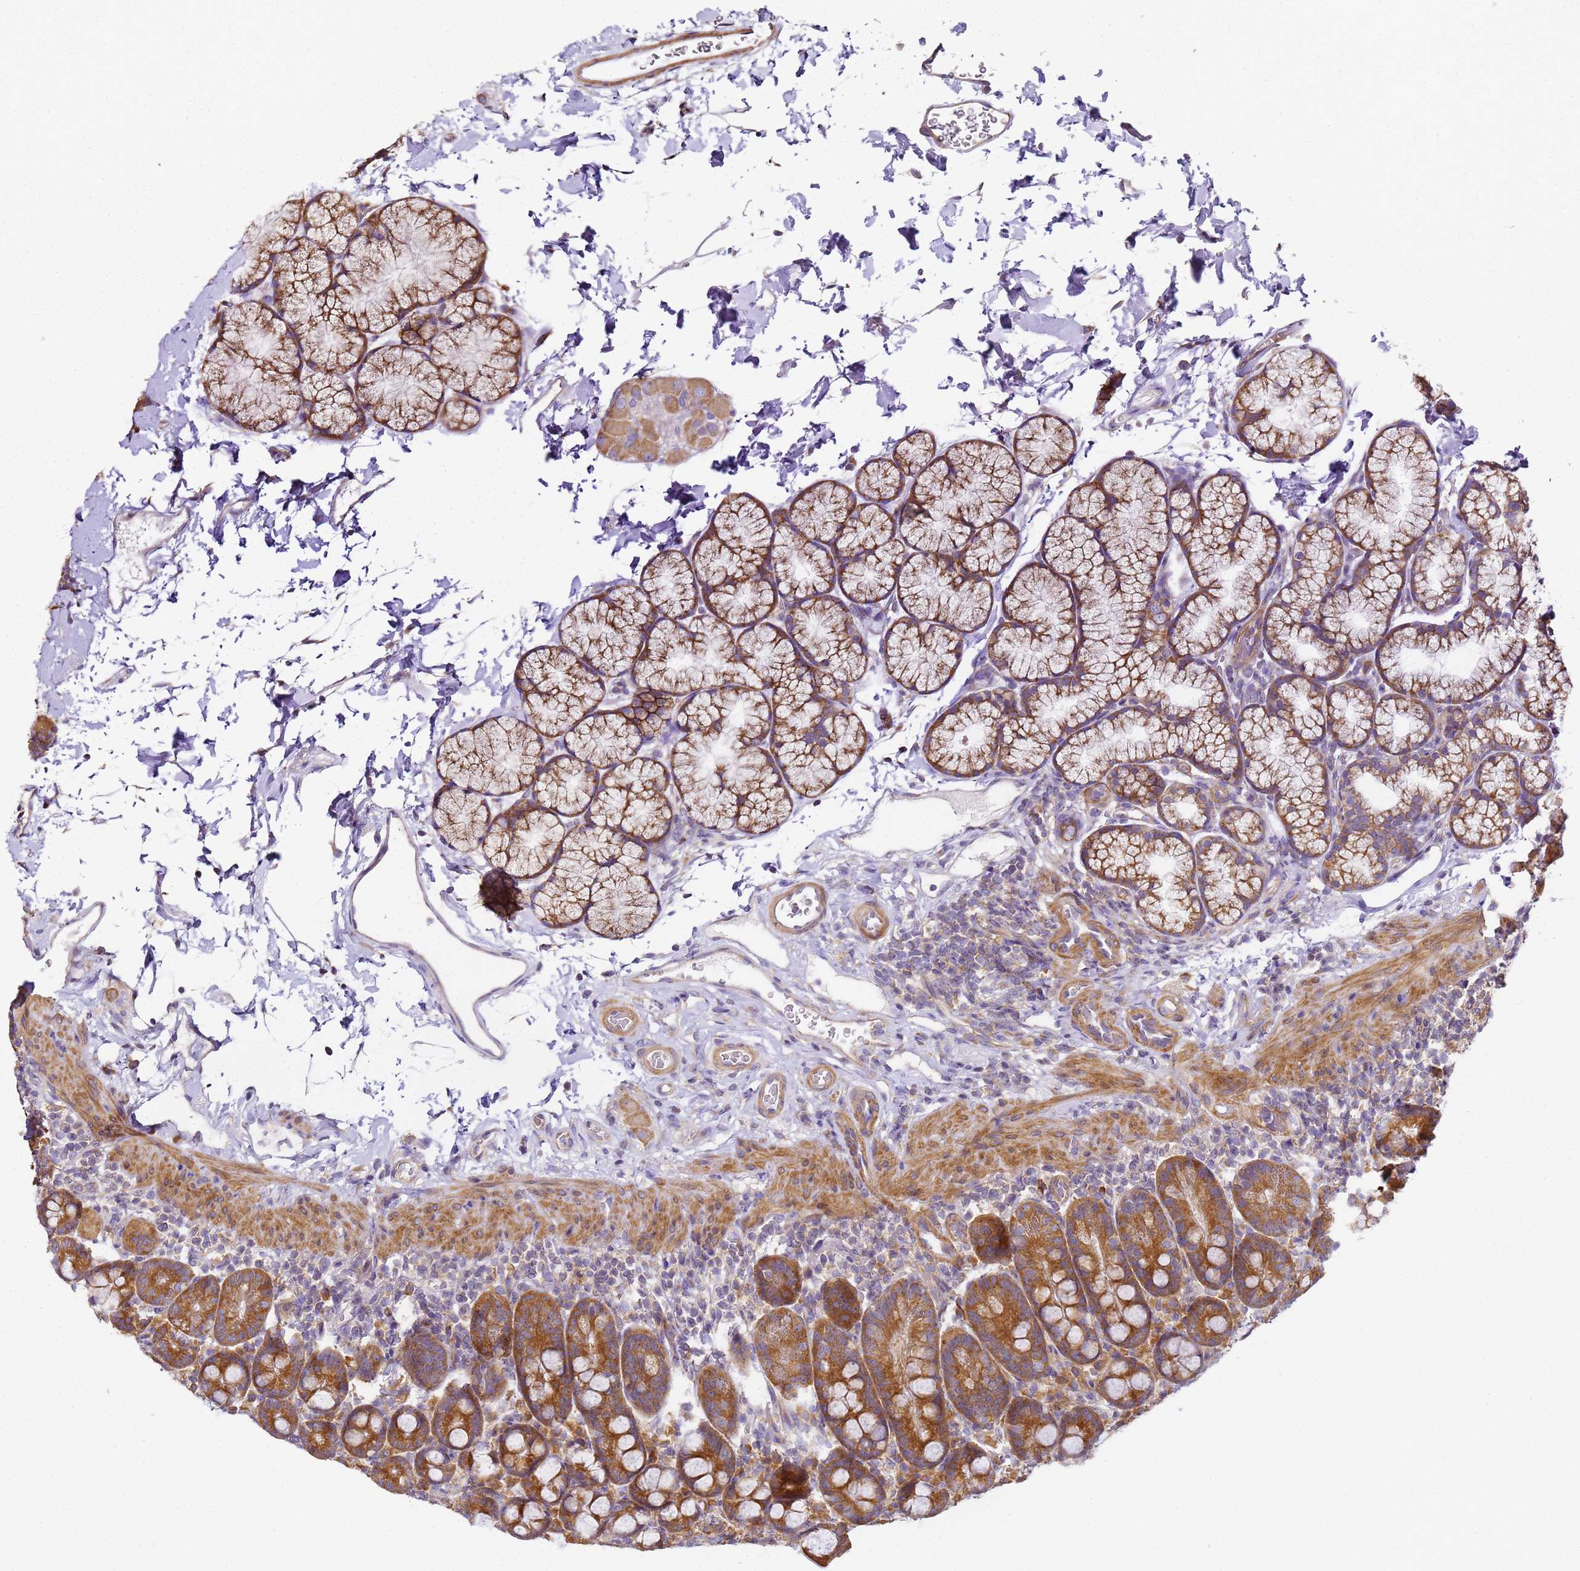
{"staining": {"intensity": "strong", "quantity": ">75%", "location": "cytoplasmic/membranous"}, "tissue": "duodenum", "cell_type": "Glandular cells", "image_type": "normal", "snomed": [{"axis": "morphology", "description": "Normal tissue, NOS"}, {"axis": "topography", "description": "Duodenum"}], "caption": "Protein analysis of benign duodenum displays strong cytoplasmic/membranous positivity in about >75% of glandular cells.", "gene": "RPL13A", "patient": {"sex": "male", "age": 35}}